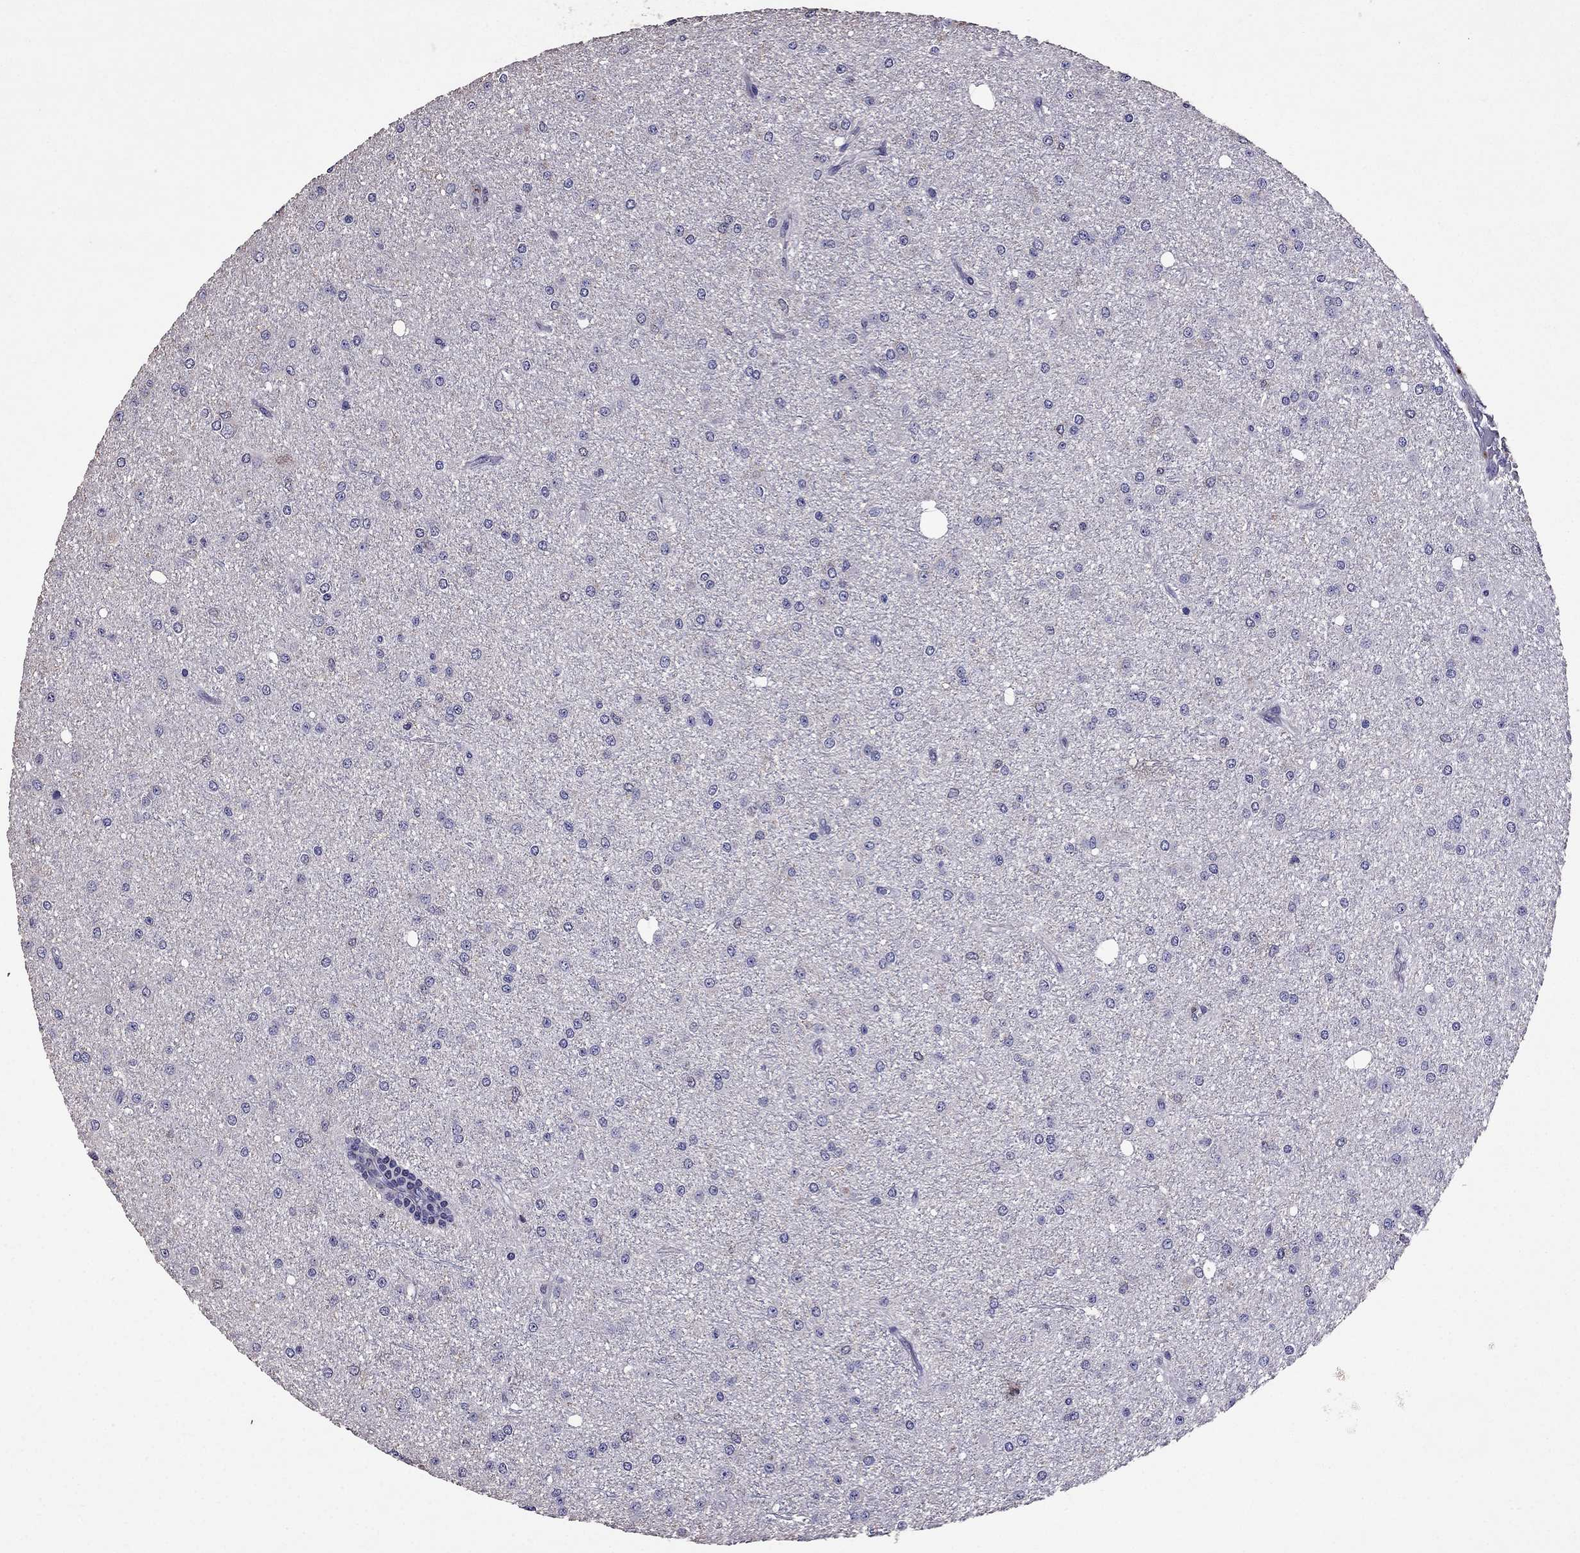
{"staining": {"intensity": "negative", "quantity": "none", "location": "none"}, "tissue": "glioma", "cell_type": "Tumor cells", "image_type": "cancer", "snomed": [{"axis": "morphology", "description": "Glioma, malignant, Low grade"}, {"axis": "topography", "description": "Brain"}], "caption": "This is a photomicrograph of immunohistochemistry staining of glioma, which shows no staining in tumor cells.", "gene": "NKX3-1", "patient": {"sex": "male", "age": 27}}